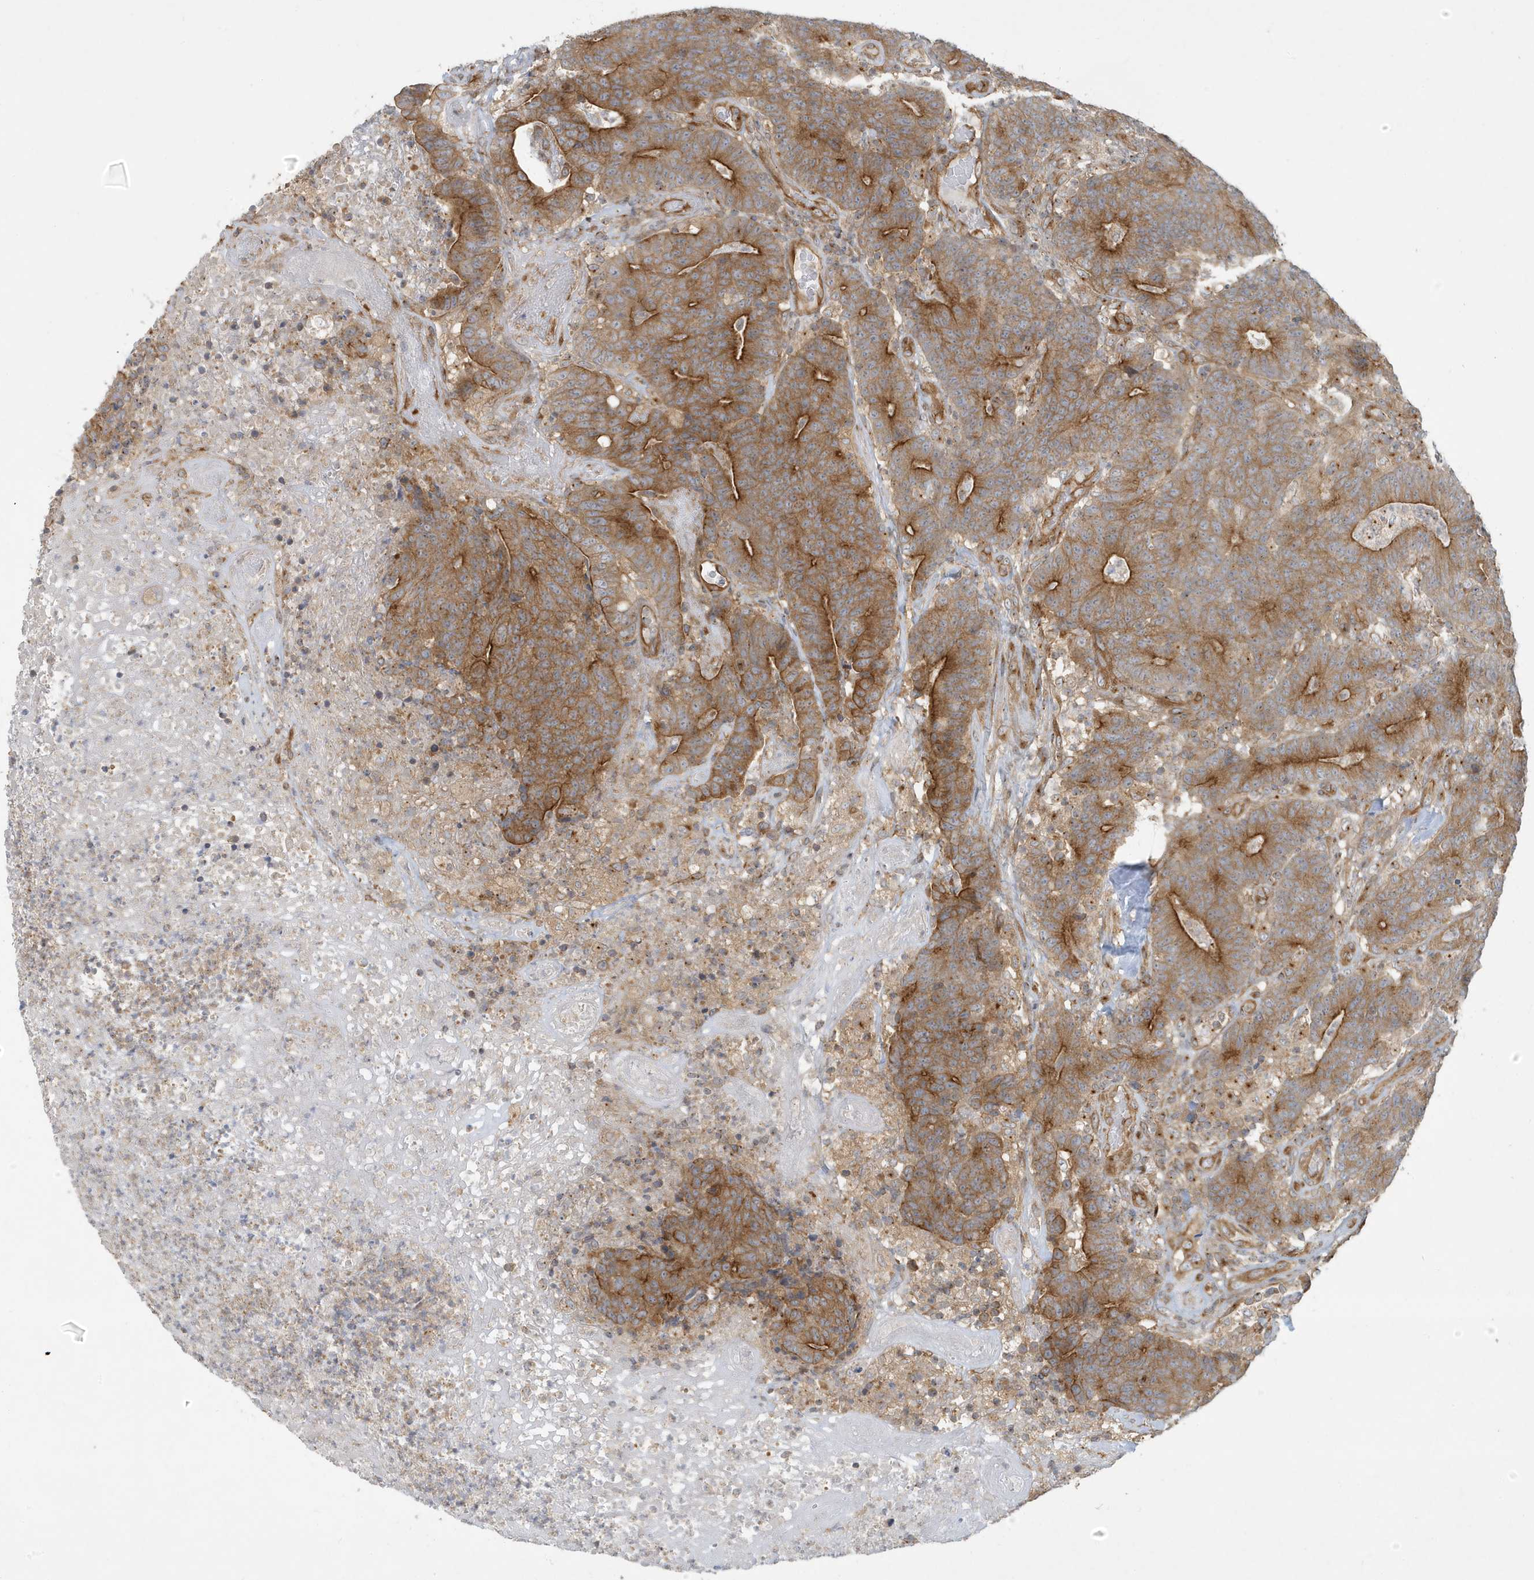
{"staining": {"intensity": "moderate", "quantity": ">75%", "location": "cytoplasmic/membranous"}, "tissue": "colorectal cancer", "cell_type": "Tumor cells", "image_type": "cancer", "snomed": [{"axis": "morphology", "description": "Normal tissue, NOS"}, {"axis": "morphology", "description": "Adenocarcinoma, NOS"}, {"axis": "topography", "description": "Colon"}], "caption": "Human colorectal adenocarcinoma stained with a protein marker demonstrates moderate staining in tumor cells.", "gene": "ATP23", "patient": {"sex": "female", "age": 75}}